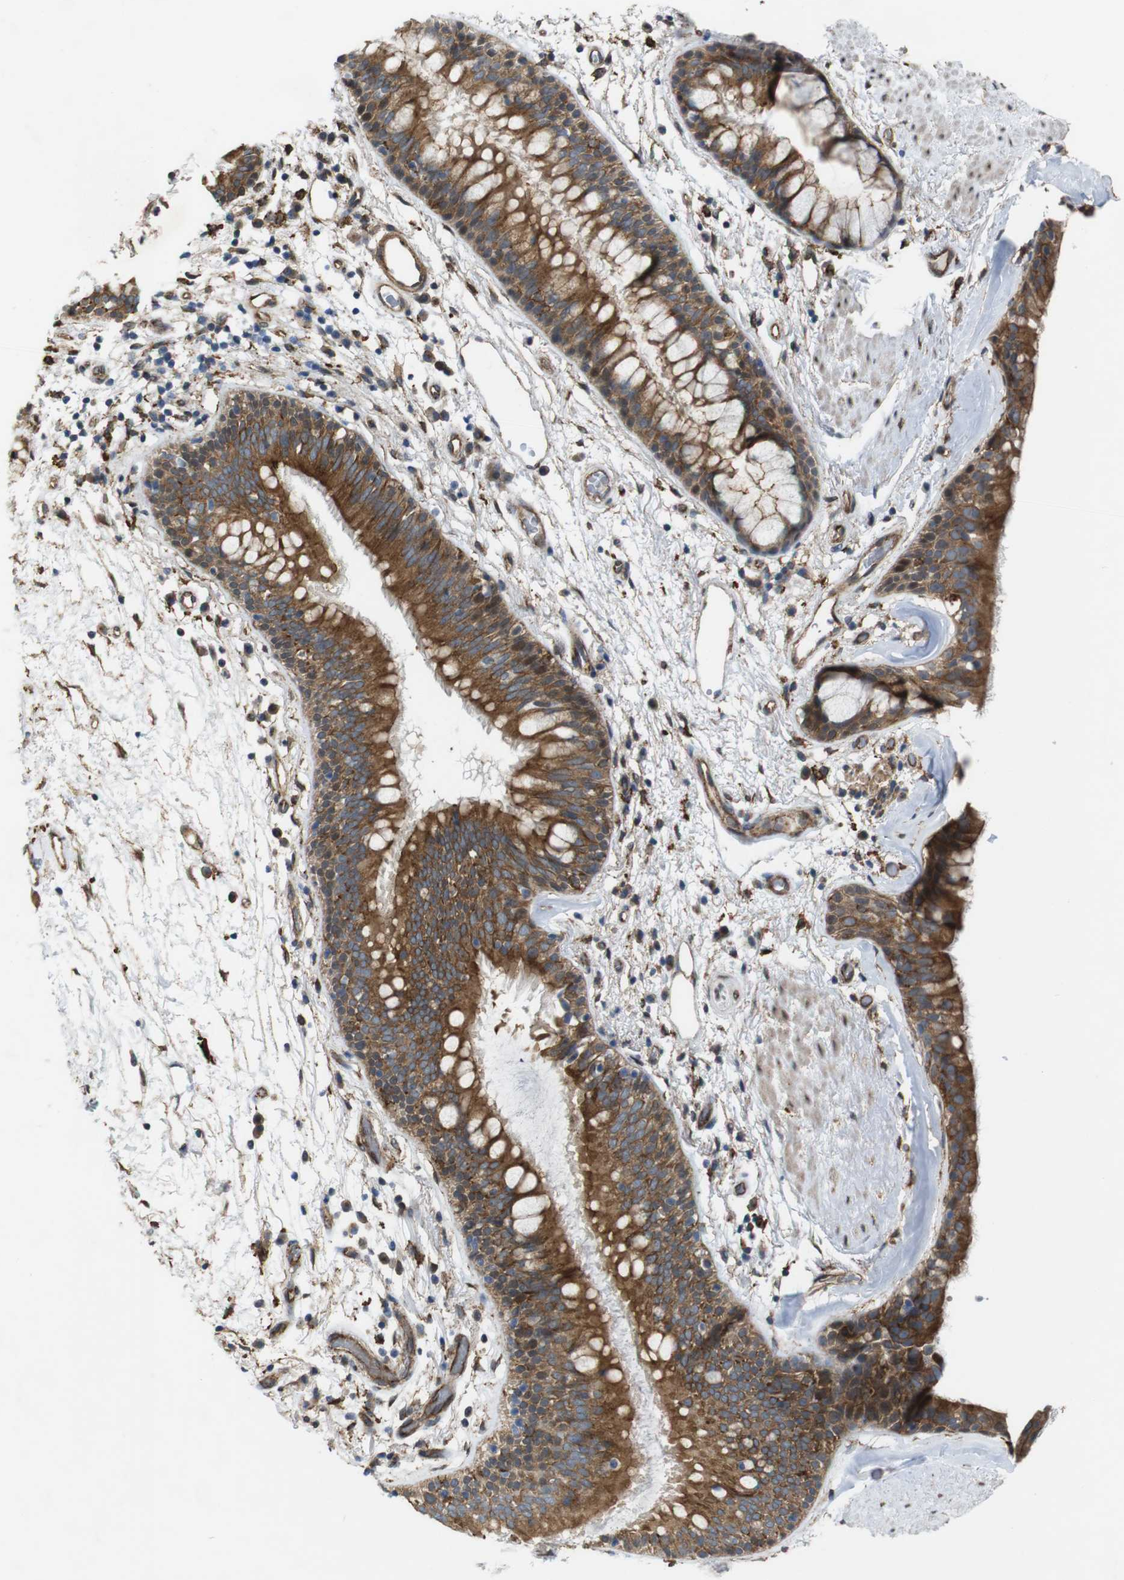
{"staining": {"intensity": "strong", "quantity": ">75%", "location": "cytoplasmic/membranous"}, "tissue": "bronchus", "cell_type": "Respiratory epithelial cells", "image_type": "normal", "snomed": [{"axis": "morphology", "description": "Normal tissue, NOS"}, {"axis": "morphology", "description": "Adenocarcinoma, NOS"}, {"axis": "topography", "description": "Bronchus"}, {"axis": "topography", "description": "Lung"}], "caption": "A brown stain highlights strong cytoplasmic/membranous positivity of a protein in respiratory epithelial cells of benign human bronchus.", "gene": "PTGER4", "patient": {"sex": "female", "age": 54}}